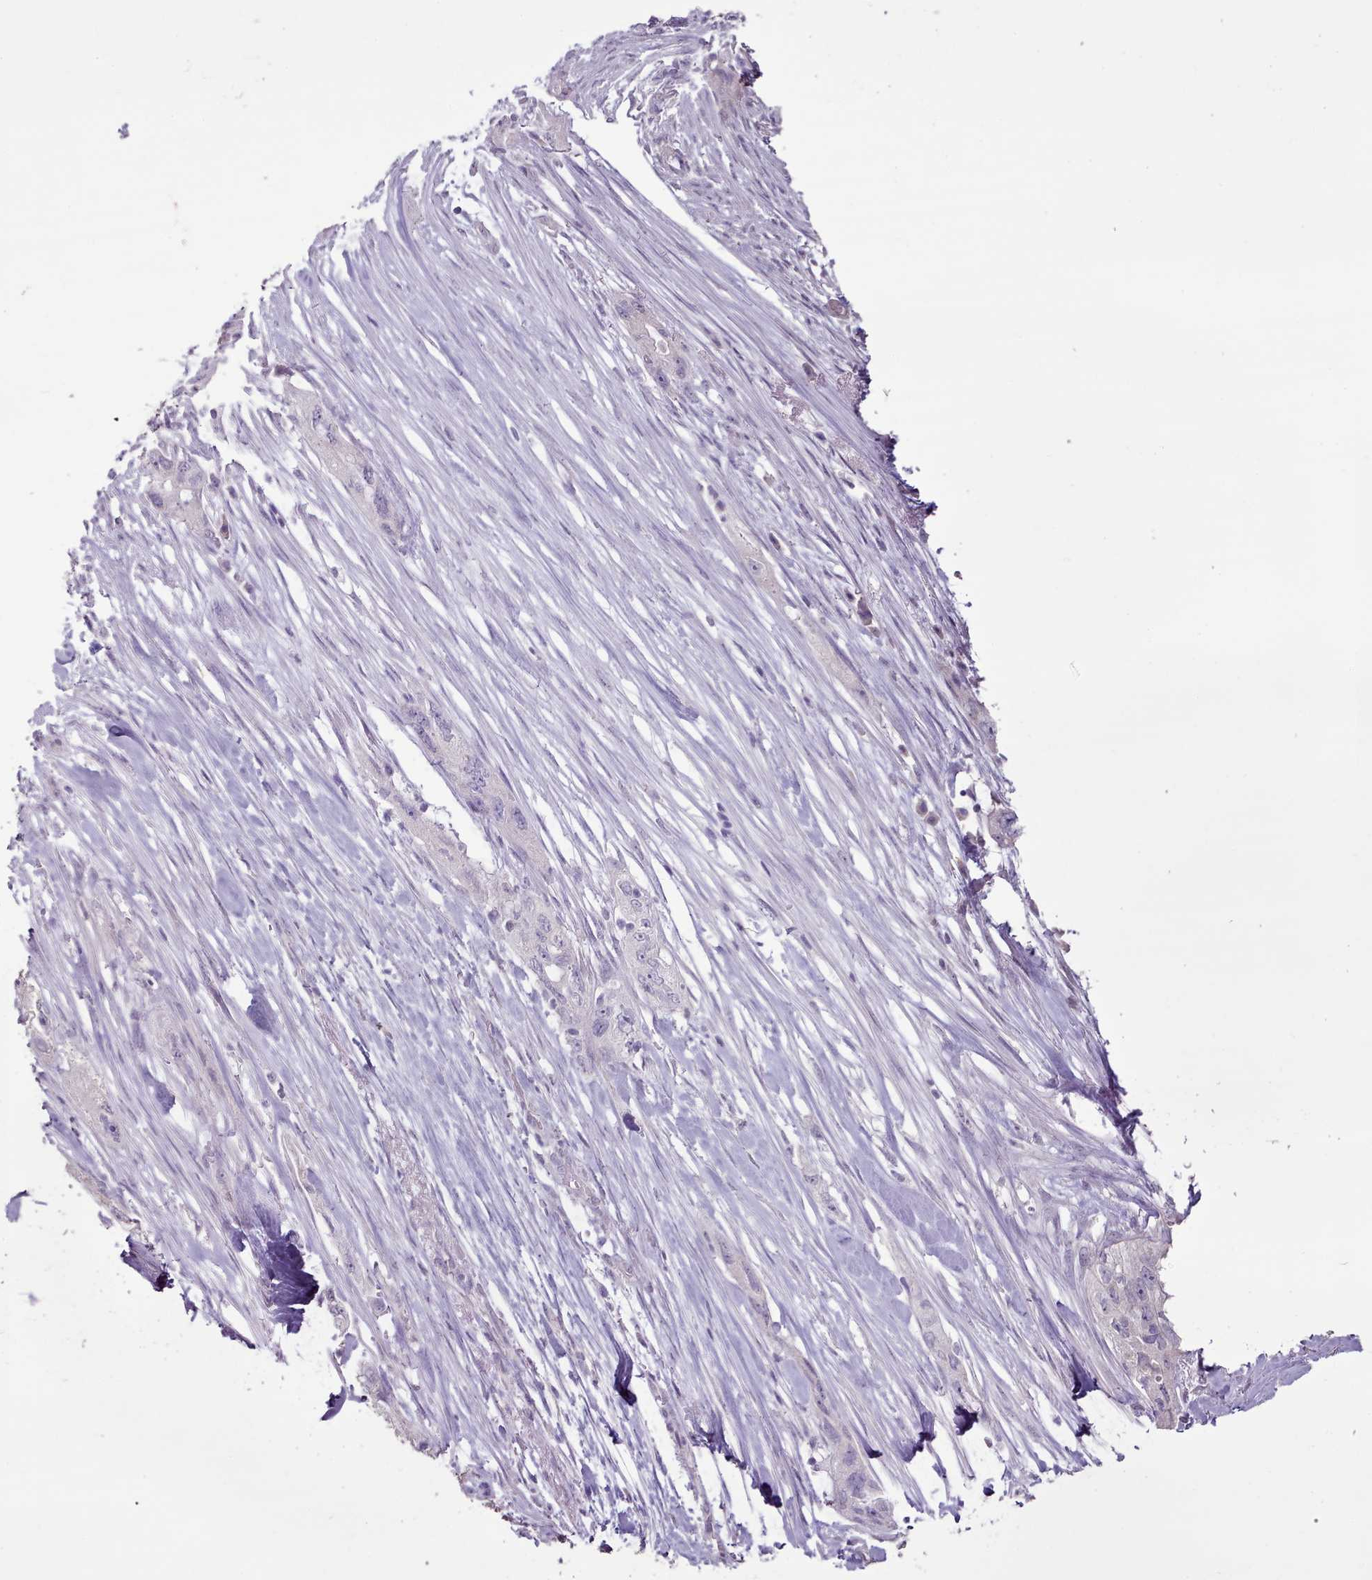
{"staining": {"intensity": "negative", "quantity": "none", "location": "none"}, "tissue": "pancreatic cancer", "cell_type": "Tumor cells", "image_type": "cancer", "snomed": [{"axis": "morphology", "description": "Adenocarcinoma, NOS"}, {"axis": "topography", "description": "Pancreas"}], "caption": "Tumor cells show no significant positivity in pancreatic cancer (adenocarcinoma). (DAB immunohistochemistry (IHC) visualized using brightfield microscopy, high magnification).", "gene": "BLOC1S2", "patient": {"sex": "female", "age": 73}}